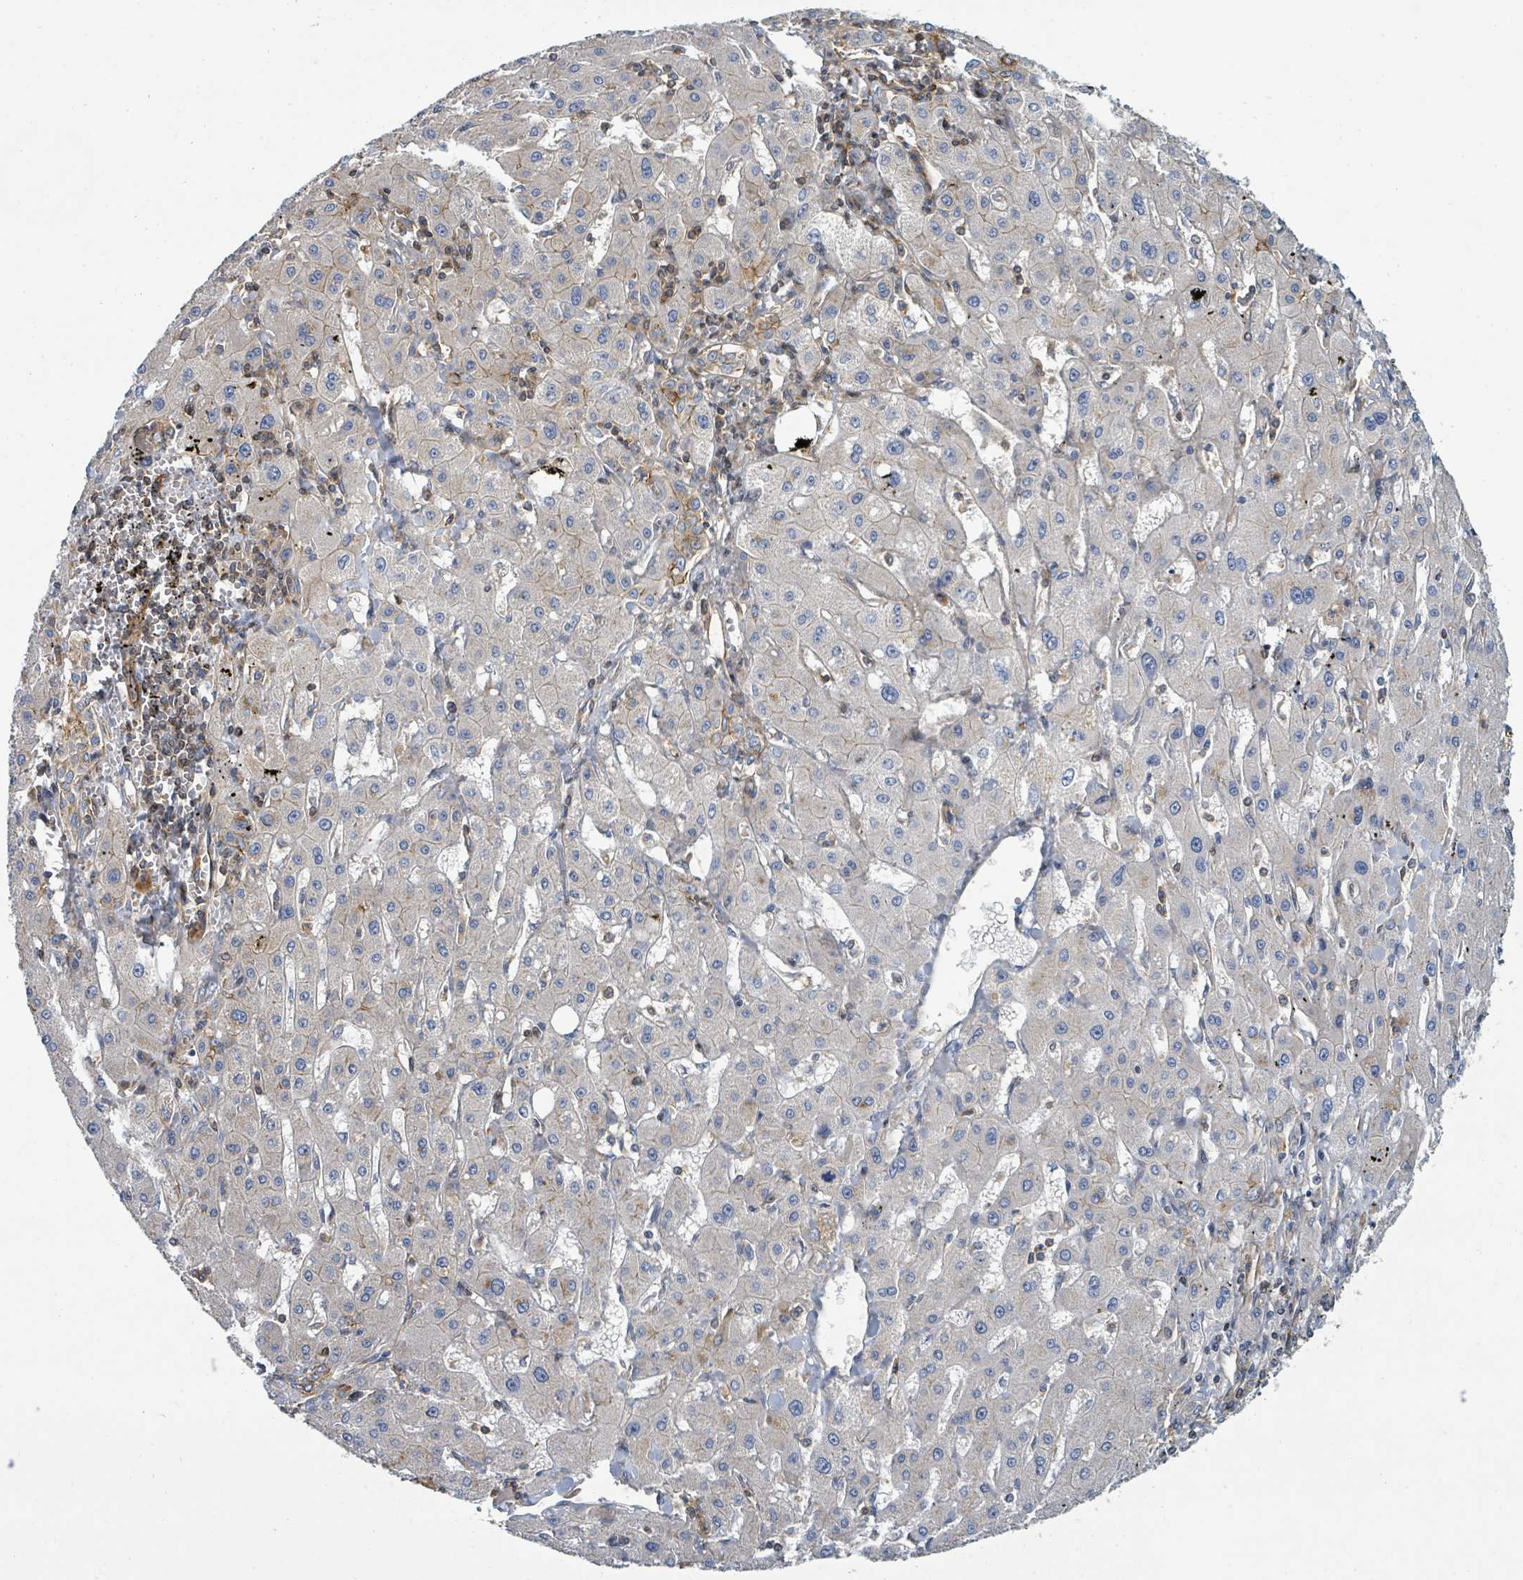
{"staining": {"intensity": "negative", "quantity": "none", "location": "none"}, "tissue": "liver cancer", "cell_type": "Tumor cells", "image_type": "cancer", "snomed": [{"axis": "morphology", "description": "Carcinoma, Hepatocellular, NOS"}, {"axis": "topography", "description": "Liver"}], "caption": "Image shows no significant protein staining in tumor cells of liver hepatocellular carcinoma.", "gene": "BOLA2B", "patient": {"sex": "male", "age": 72}}